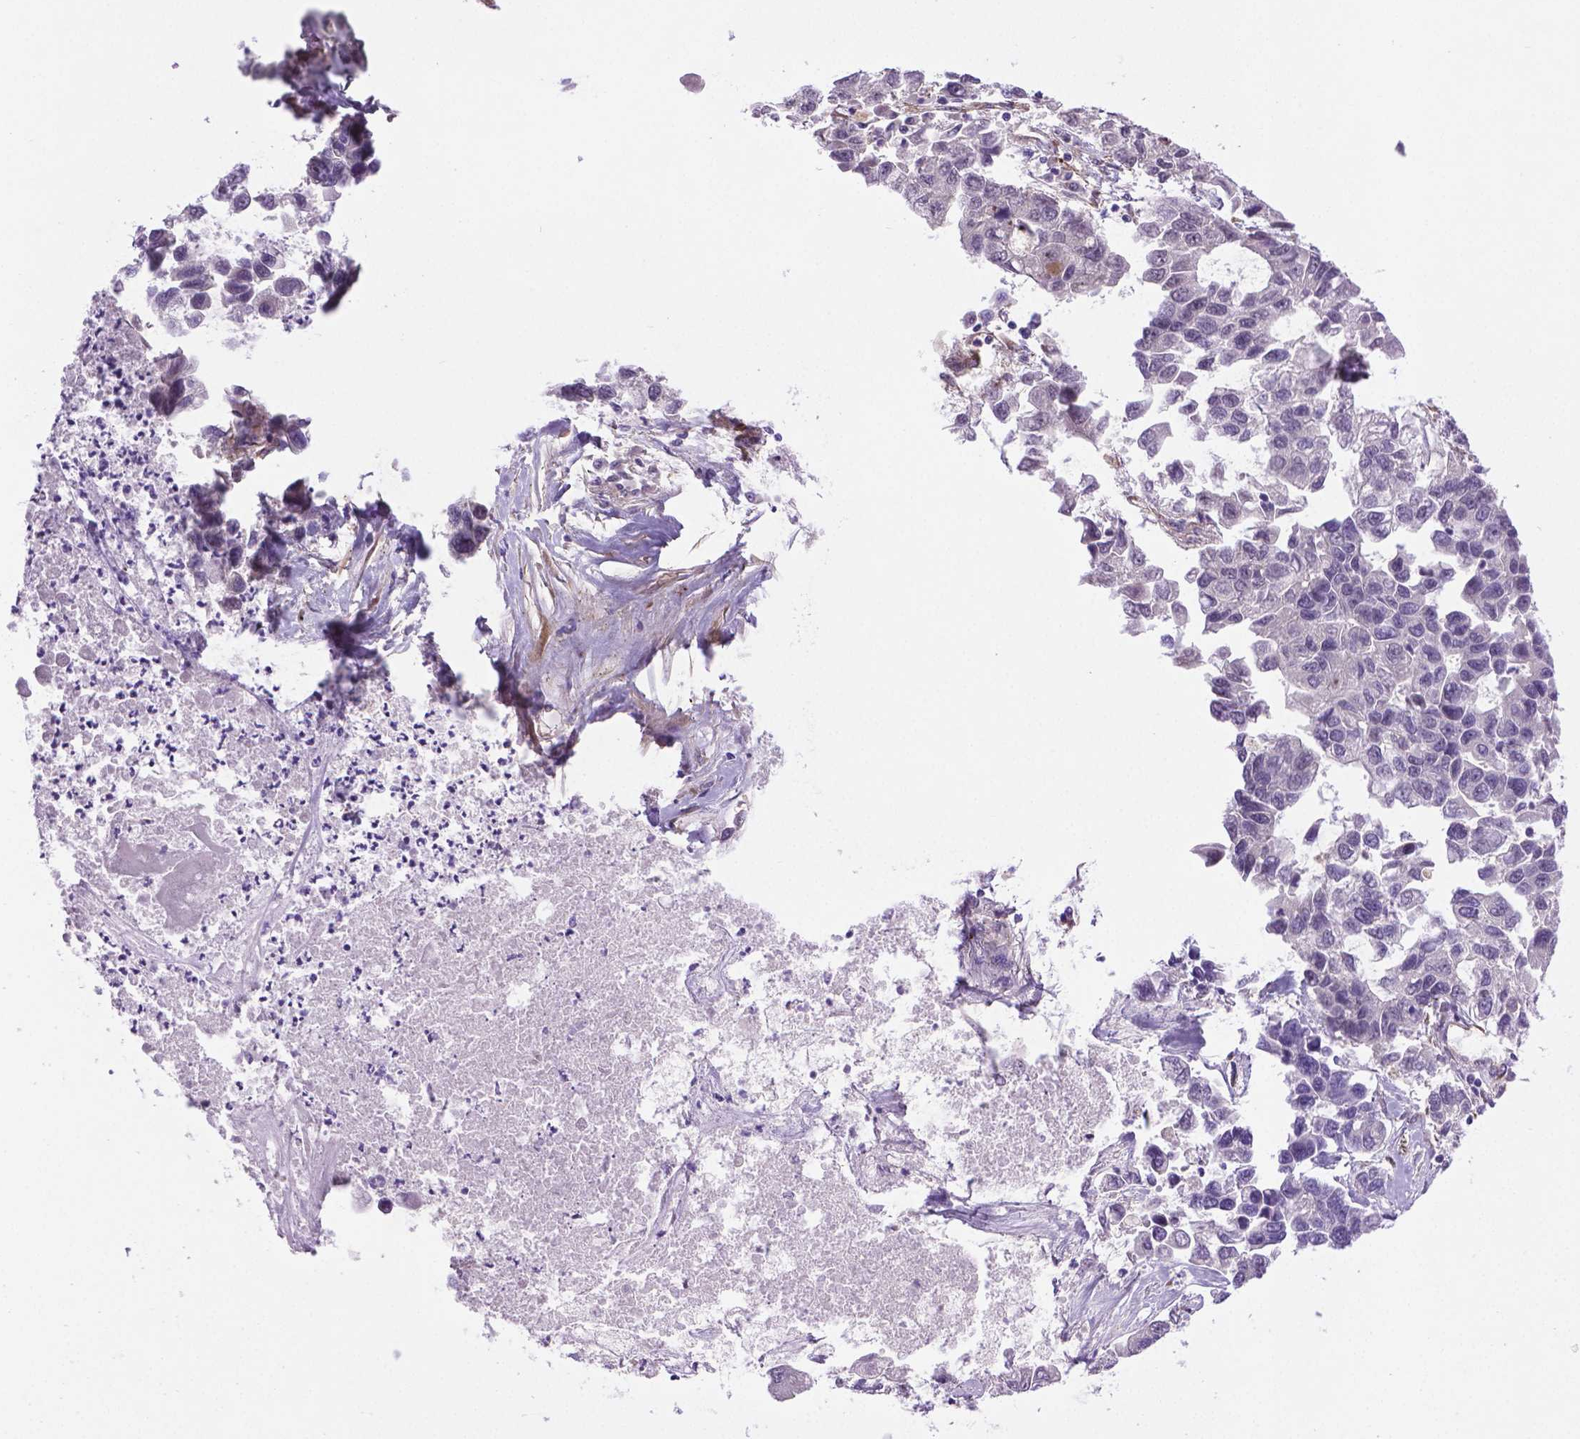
{"staining": {"intensity": "negative", "quantity": "none", "location": "none"}, "tissue": "lung cancer", "cell_type": "Tumor cells", "image_type": "cancer", "snomed": [{"axis": "morphology", "description": "Adenocarcinoma, NOS"}, {"axis": "topography", "description": "Bronchus"}, {"axis": "topography", "description": "Lung"}], "caption": "An immunohistochemistry histopathology image of lung adenocarcinoma is shown. There is no staining in tumor cells of lung adenocarcinoma.", "gene": "CCER2", "patient": {"sex": "female", "age": 51}}